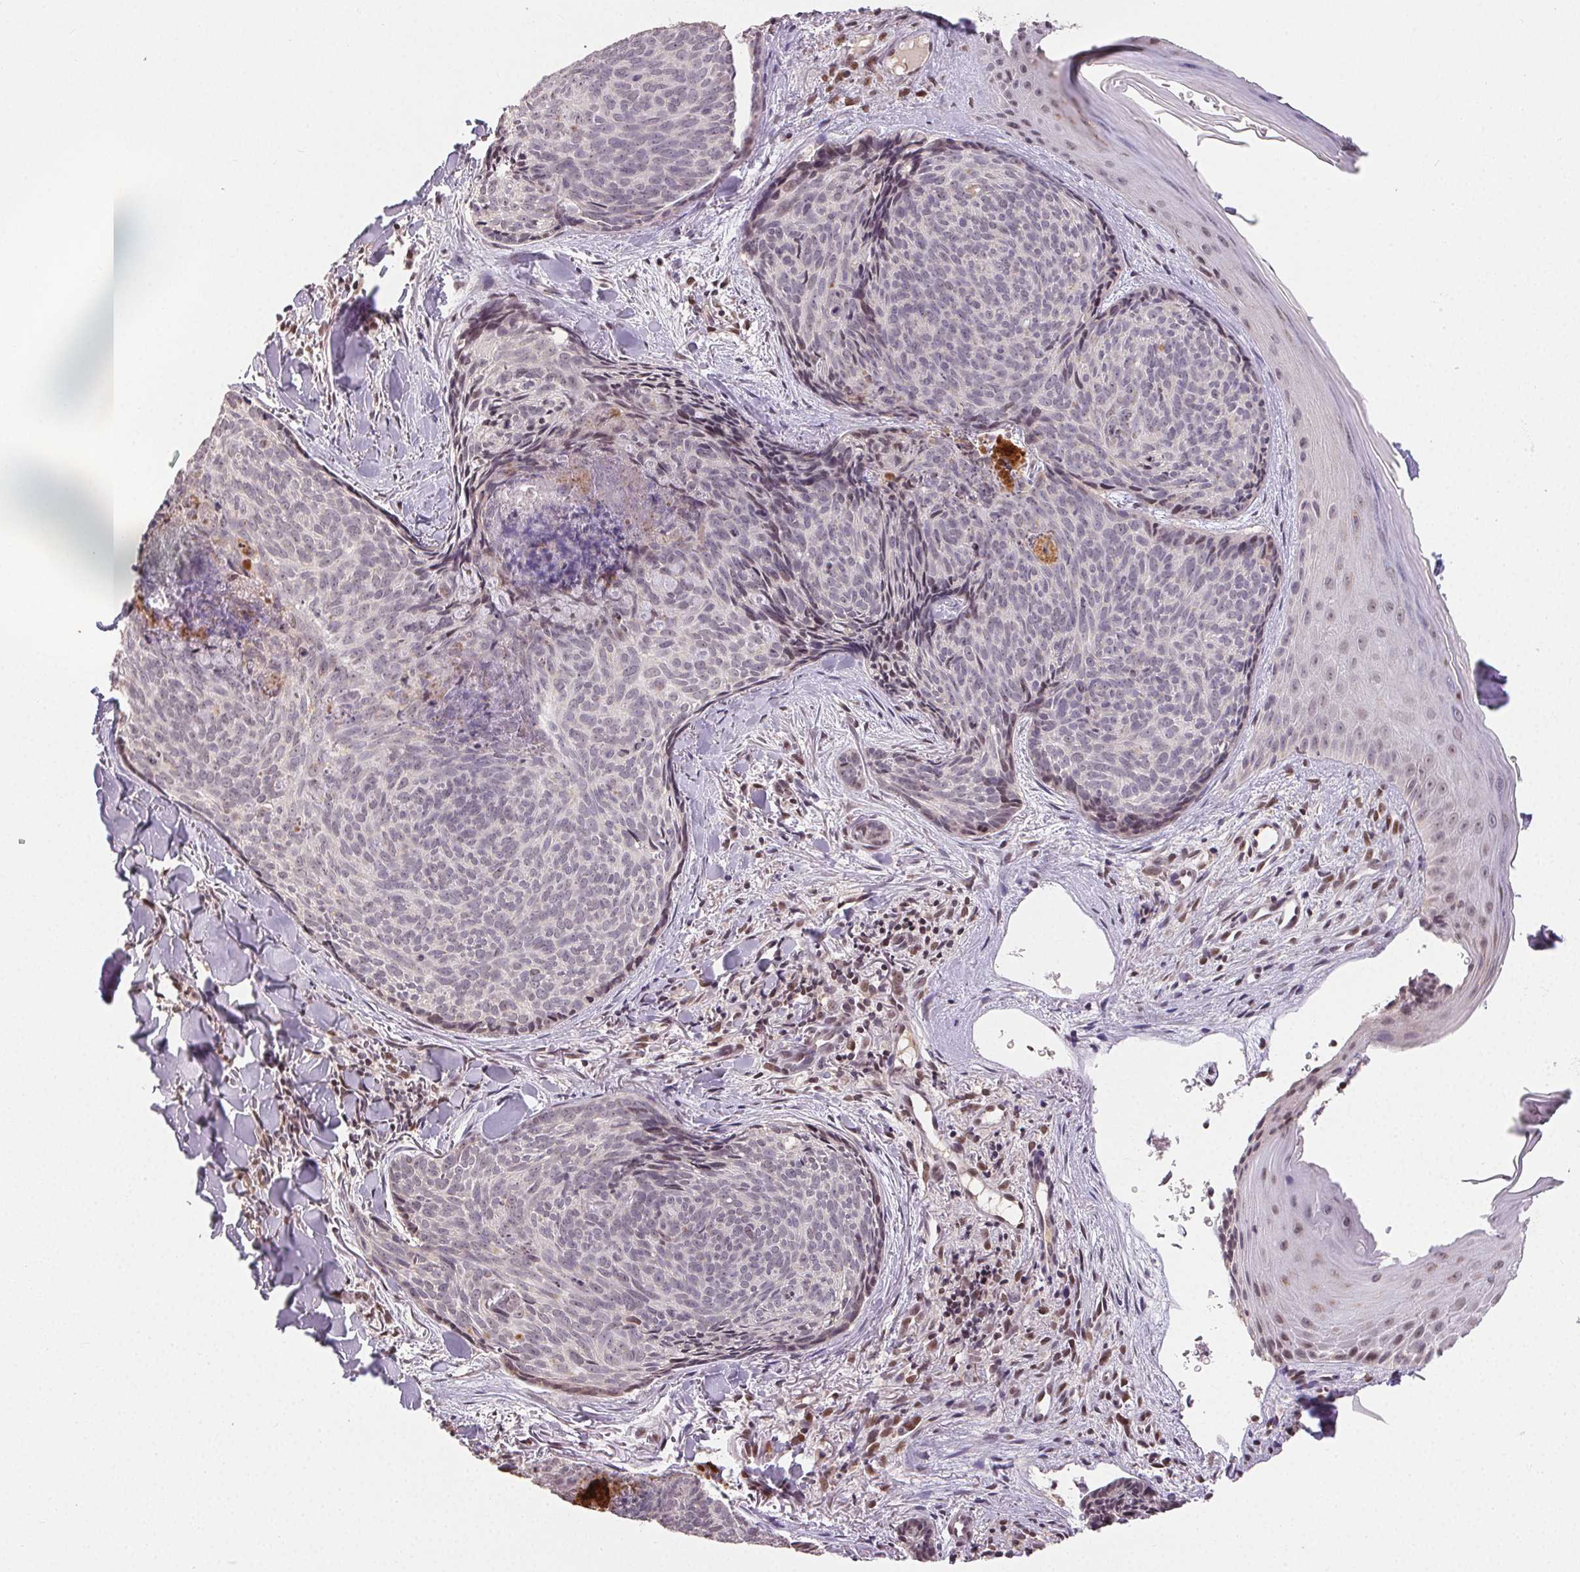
{"staining": {"intensity": "negative", "quantity": "none", "location": "none"}, "tissue": "skin cancer", "cell_type": "Tumor cells", "image_type": "cancer", "snomed": [{"axis": "morphology", "description": "Basal cell carcinoma"}, {"axis": "topography", "description": "Skin"}], "caption": "The micrograph shows no staining of tumor cells in skin cancer.", "gene": "MAPKAPK2", "patient": {"sex": "female", "age": 82}}